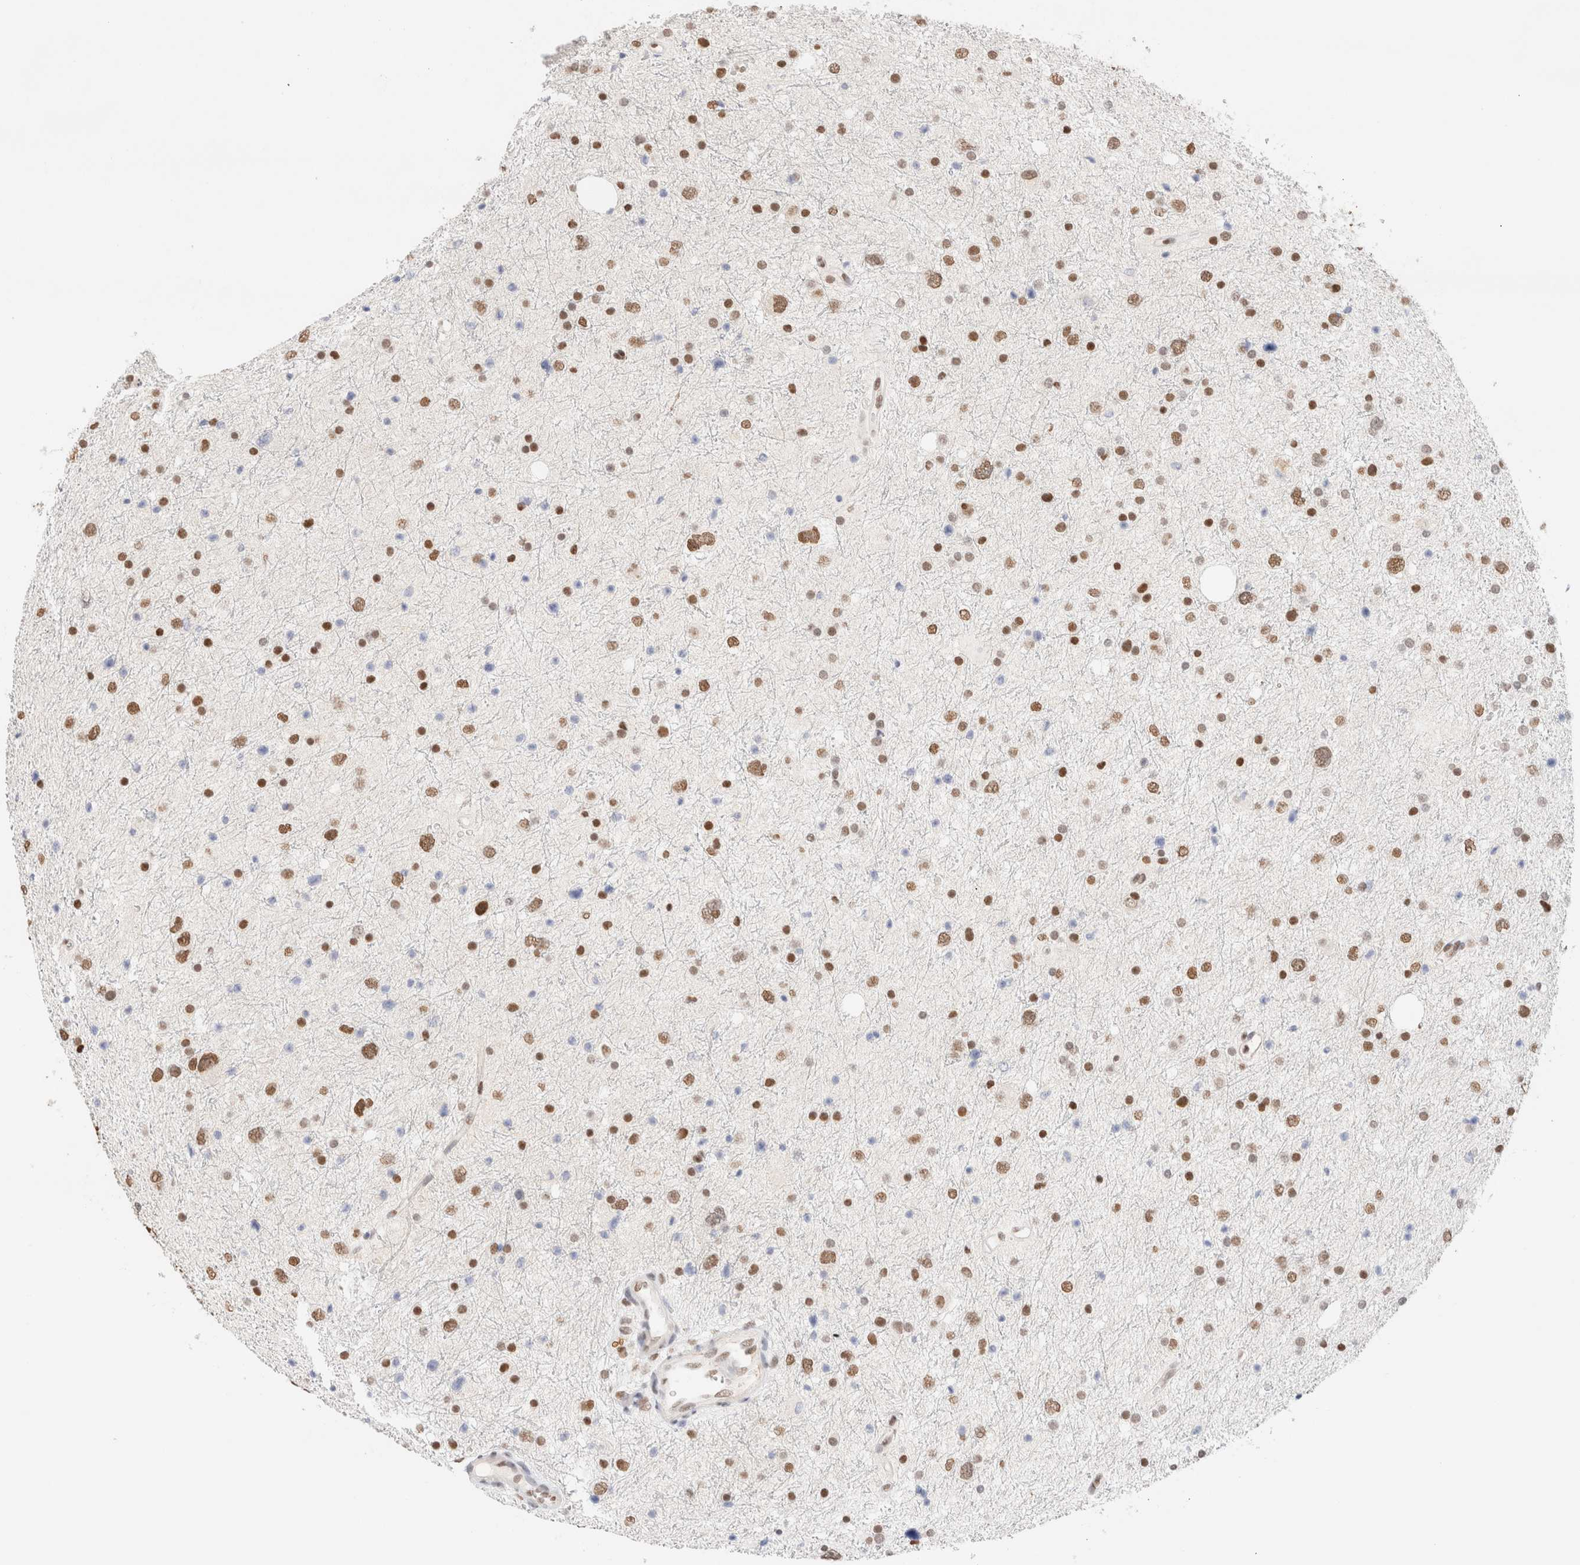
{"staining": {"intensity": "moderate", "quantity": ">75%", "location": "nuclear"}, "tissue": "glioma", "cell_type": "Tumor cells", "image_type": "cancer", "snomed": [{"axis": "morphology", "description": "Glioma, malignant, Low grade"}, {"axis": "topography", "description": "Brain"}], "caption": "Immunohistochemical staining of glioma reveals medium levels of moderate nuclear positivity in approximately >75% of tumor cells.", "gene": "SUPT3H", "patient": {"sex": "female", "age": 37}}